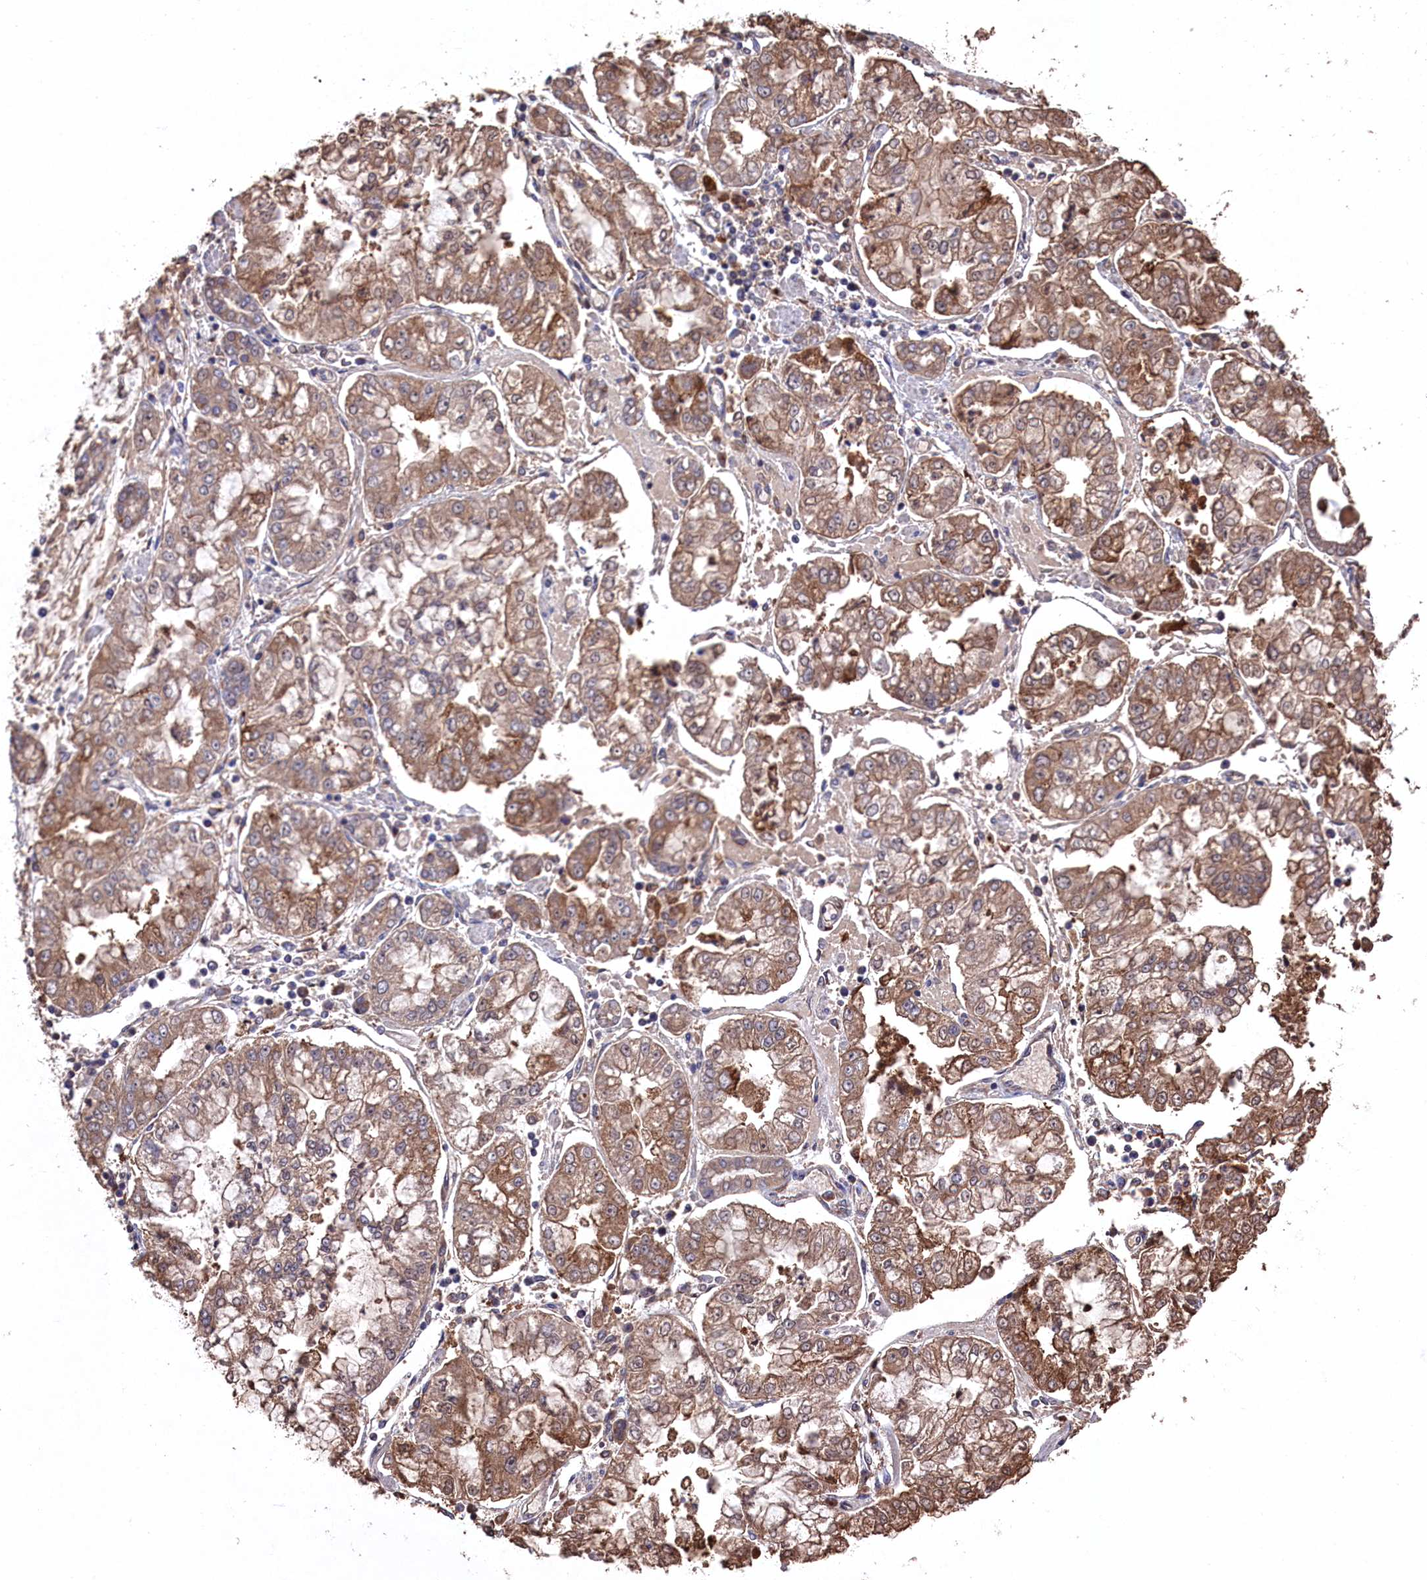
{"staining": {"intensity": "moderate", "quantity": ">75%", "location": "cytoplasmic/membranous"}, "tissue": "stomach cancer", "cell_type": "Tumor cells", "image_type": "cancer", "snomed": [{"axis": "morphology", "description": "Adenocarcinoma, NOS"}, {"axis": "topography", "description": "Stomach"}], "caption": "Stomach cancer (adenocarcinoma) stained with a brown dye shows moderate cytoplasmic/membranous positive positivity in approximately >75% of tumor cells.", "gene": "NAA60", "patient": {"sex": "male", "age": 76}}